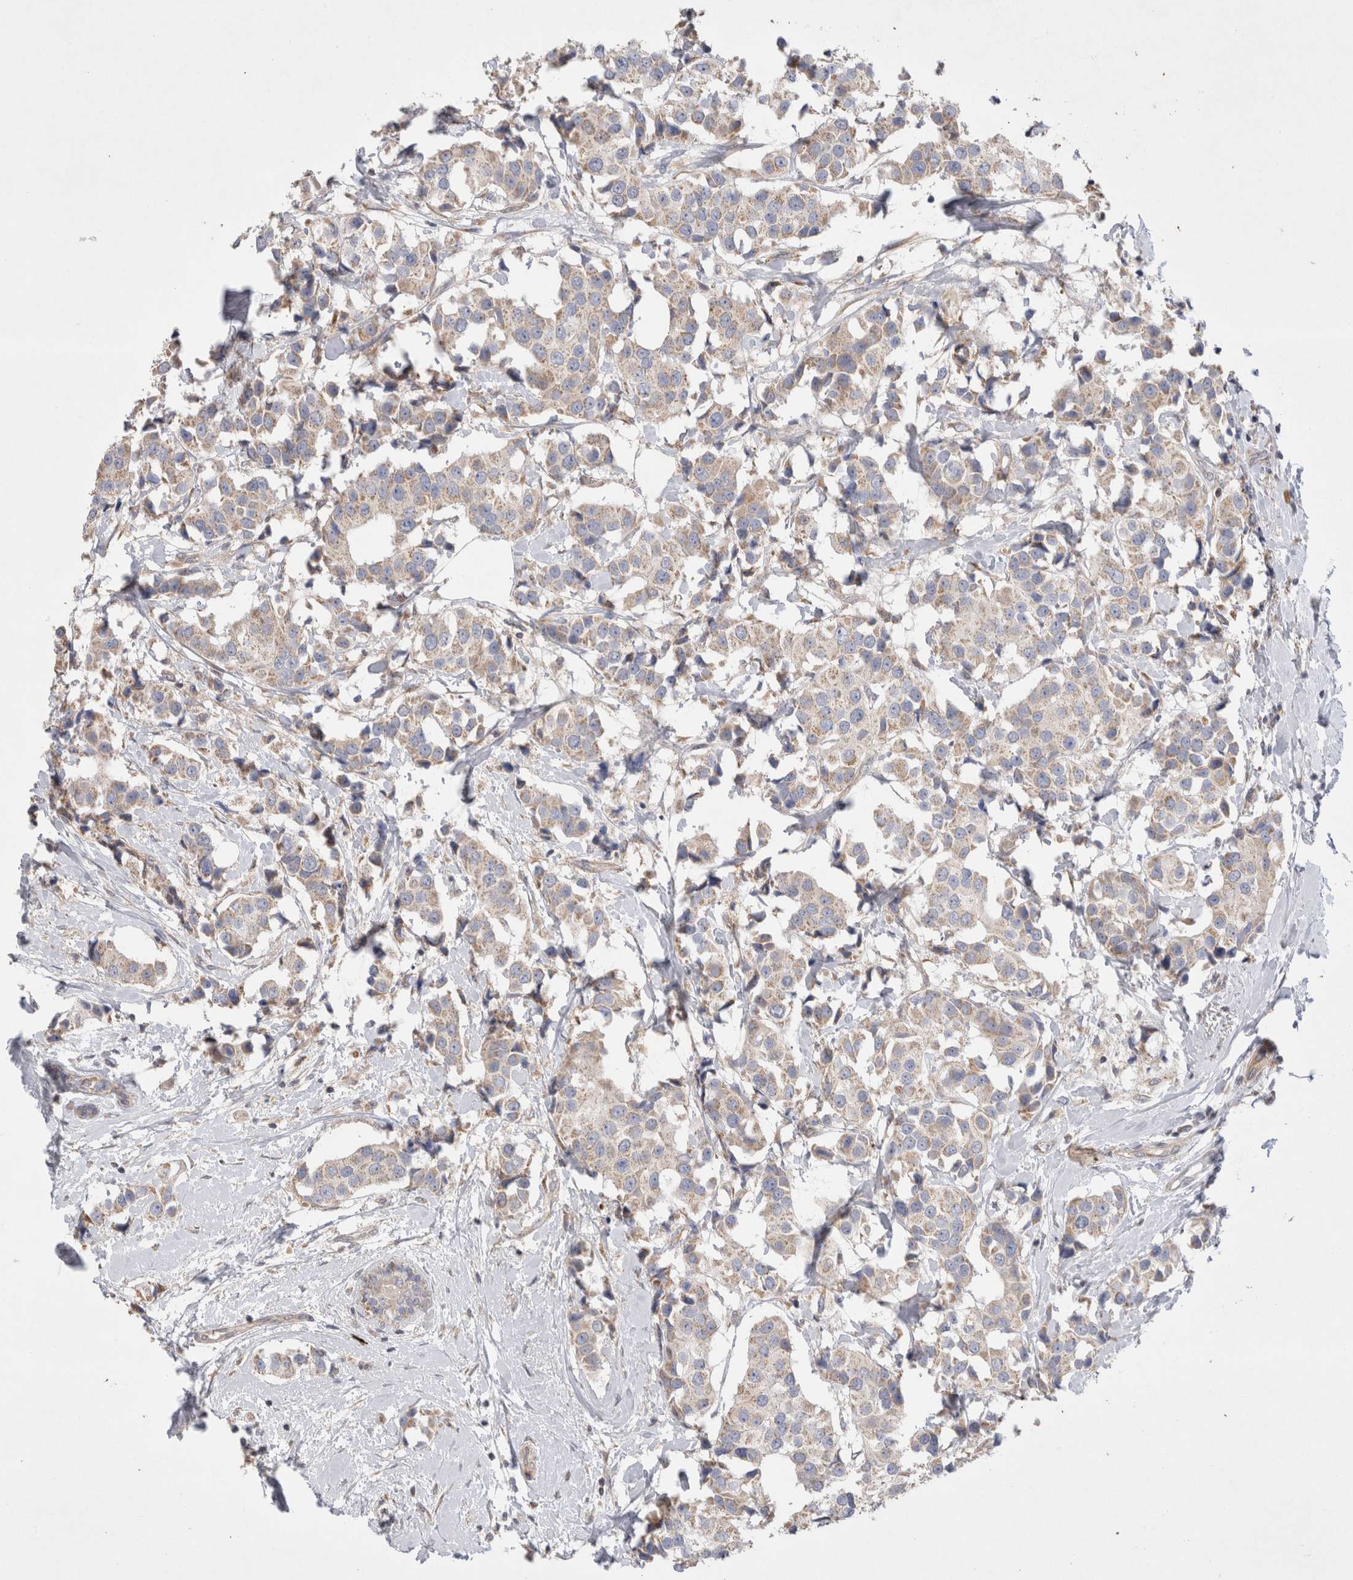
{"staining": {"intensity": "weak", "quantity": ">75%", "location": "cytoplasmic/membranous"}, "tissue": "breast cancer", "cell_type": "Tumor cells", "image_type": "cancer", "snomed": [{"axis": "morphology", "description": "Normal tissue, NOS"}, {"axis": "morphology", "description": "Duct carcinoma"}, {"axis": "topography", "description": "Breast"}], "caption": "This is a photomicrograph of IHC staining of breast cancer, which shows weak staining in the cytoplasmic/membranous of tumor cells.", "gene": "TBC1D16", "patient": {"sex": "female", "age": 39}}